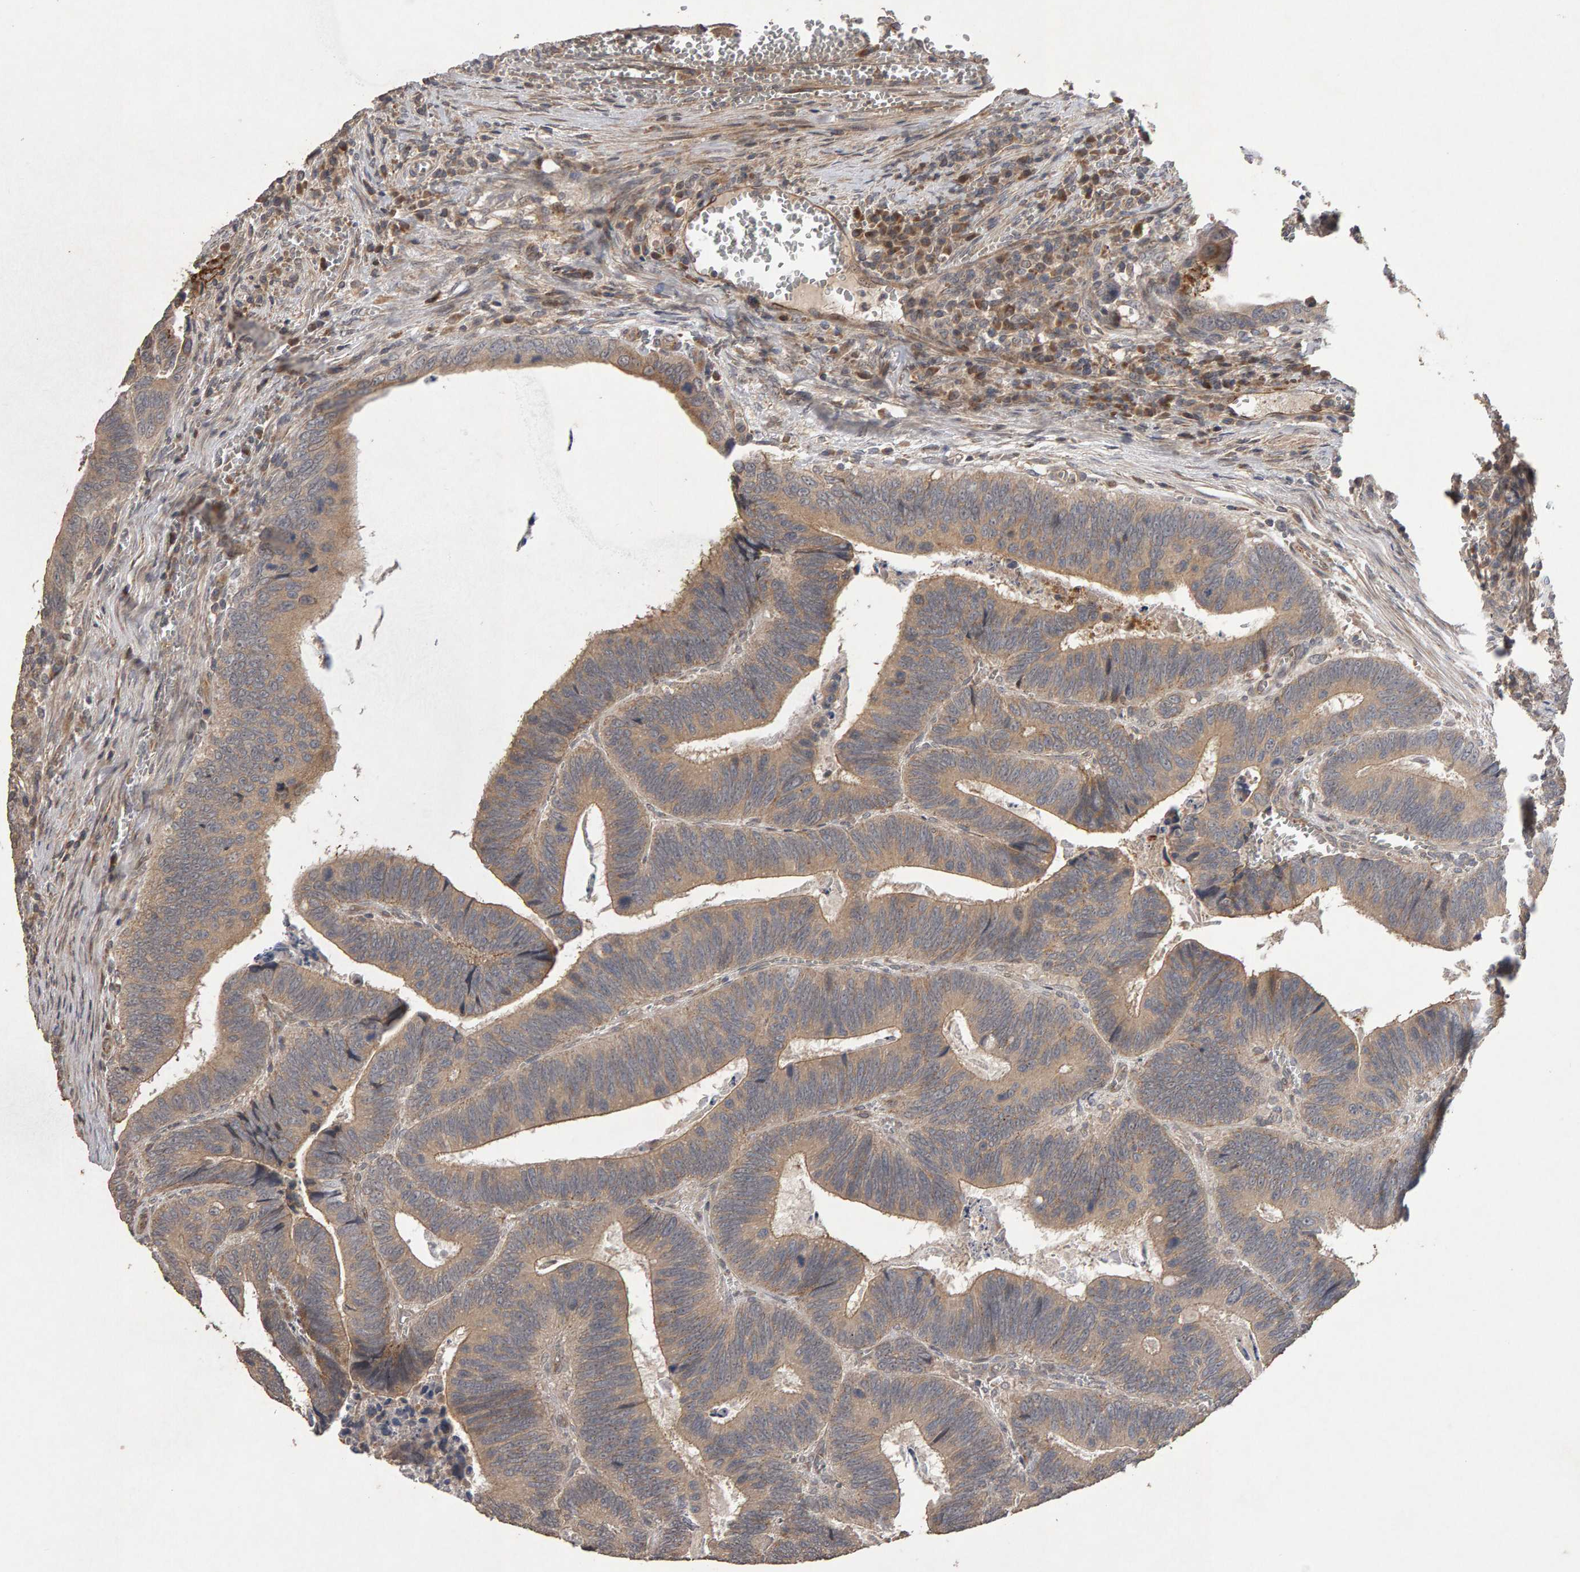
{"staining": {"intensity": "weak", "quantity": ">75%", "location": "cytoplasmic/membranous"}, "tissue": "colorectal cancer", "cell_type": "Tumor cells", "image_type": "cancer", "snomed": [{"axis": "morphology", "description": "Inflammation, NOS"}, {"axis": "morphology", "description": "Adenocarcinoma, NOS"}, {"axis": "topography", "description": "Colon"}], "caption": "A micrograph of colorectal adenocarcinoma stained for a protein shows weak cytoplasmic/membranous brown staining in tumor cells.", "gene": "COASY", "patient": {"sex": "male", "age": 72}}